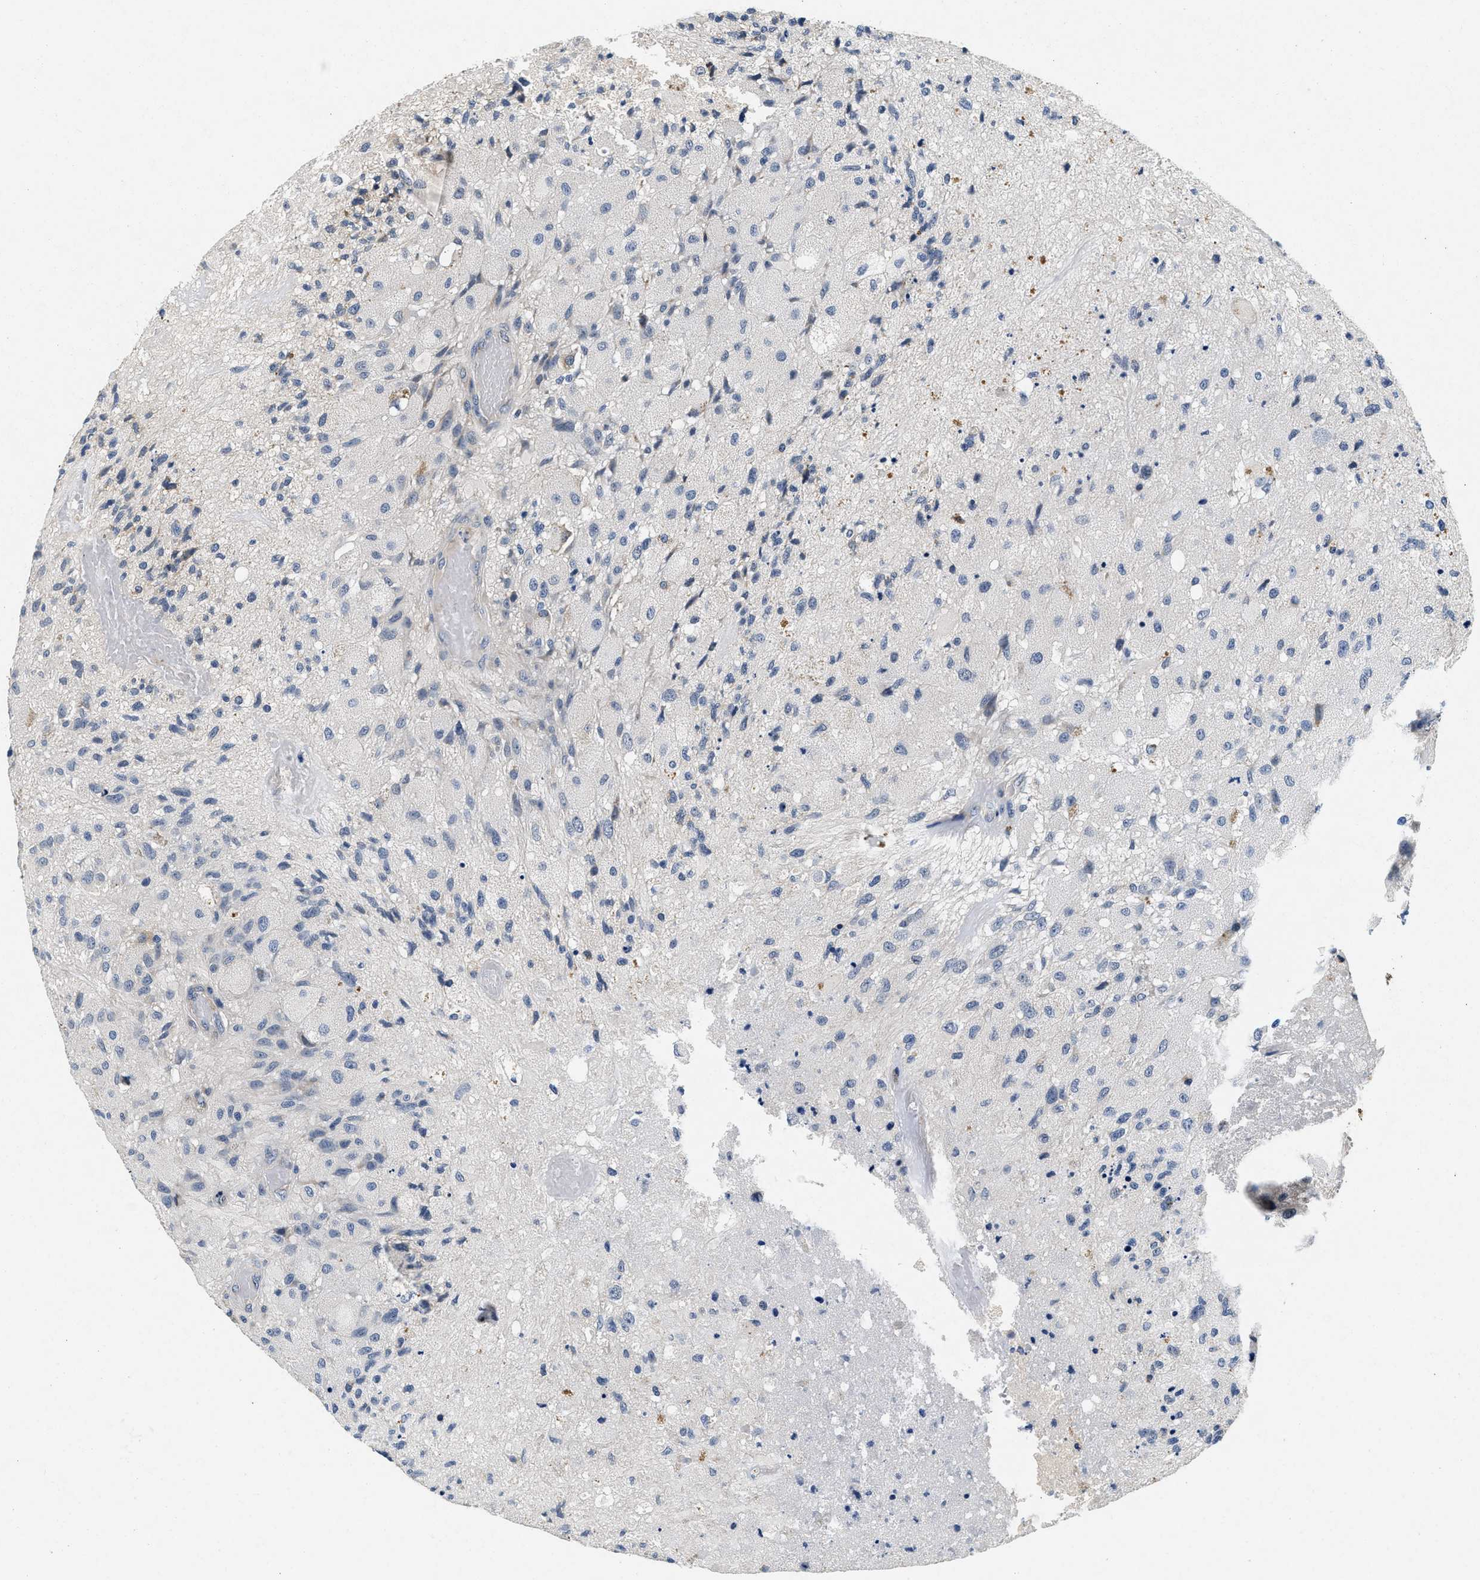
{"staining": {"intensity": "negative", "quantity": "none", "location": "none"}, "tissue": "glioma", "cell_type": "Tumor cells", "image_type": "cancer", "snomed": [{"axis": "morphology", "description": "Normal tissue, NOS"}, {"axis": "morphology", "description": "Glioma, malignant, High grade"}, {"axis": "topography", "description": "Cerebral cortex"}], "caption": "The image reveals no significant positivity in tumor cells of high-grade glioma (malignant).", "gene": "PDP1", "patient": {"sex": "male", "age": 77}}